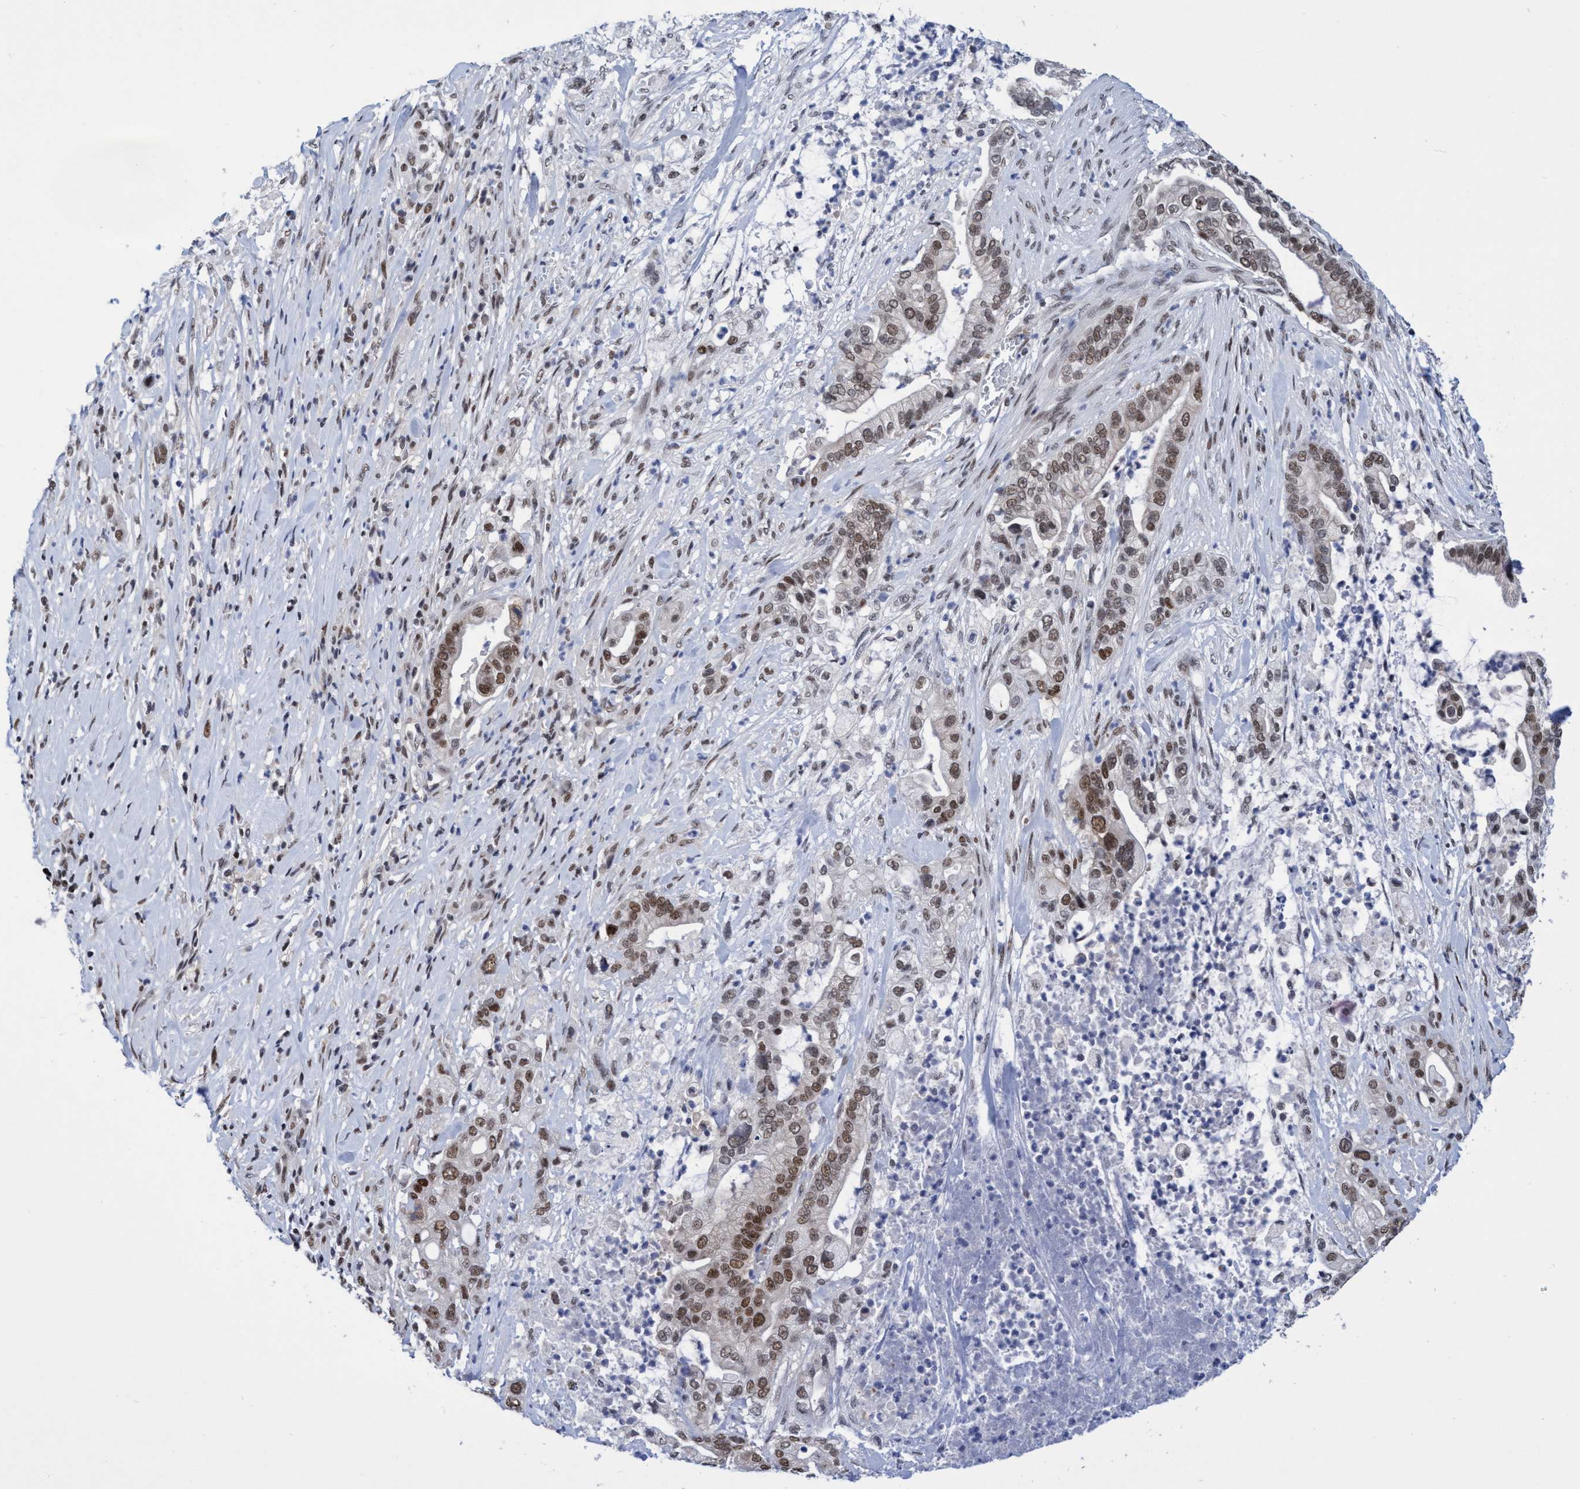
{"staining": {"intensity": "moderate", "quantity": ">75%", "location": "nuclear"}, "tissue": "pancreatic cancer", "cell_type": "Tumor cells", "image_type": "cancer", "snomed": [{"axis": "morphology", "description": "Adenocarcinoma, NOS"}, {"axis": "topography", "description": "Pancreas"}], "caption": "Protein expression analysis of pancreatic adenocarcinoma reveals moderate nuclear expression in approximately >75% of tumor cells. The protein is stained brown, and the nuclei are stained in blue (DAB IHC with brightfield microscopy, high magnification).", "gene": "C9orf78", "patient": {"sex": "male", "age": 69}}